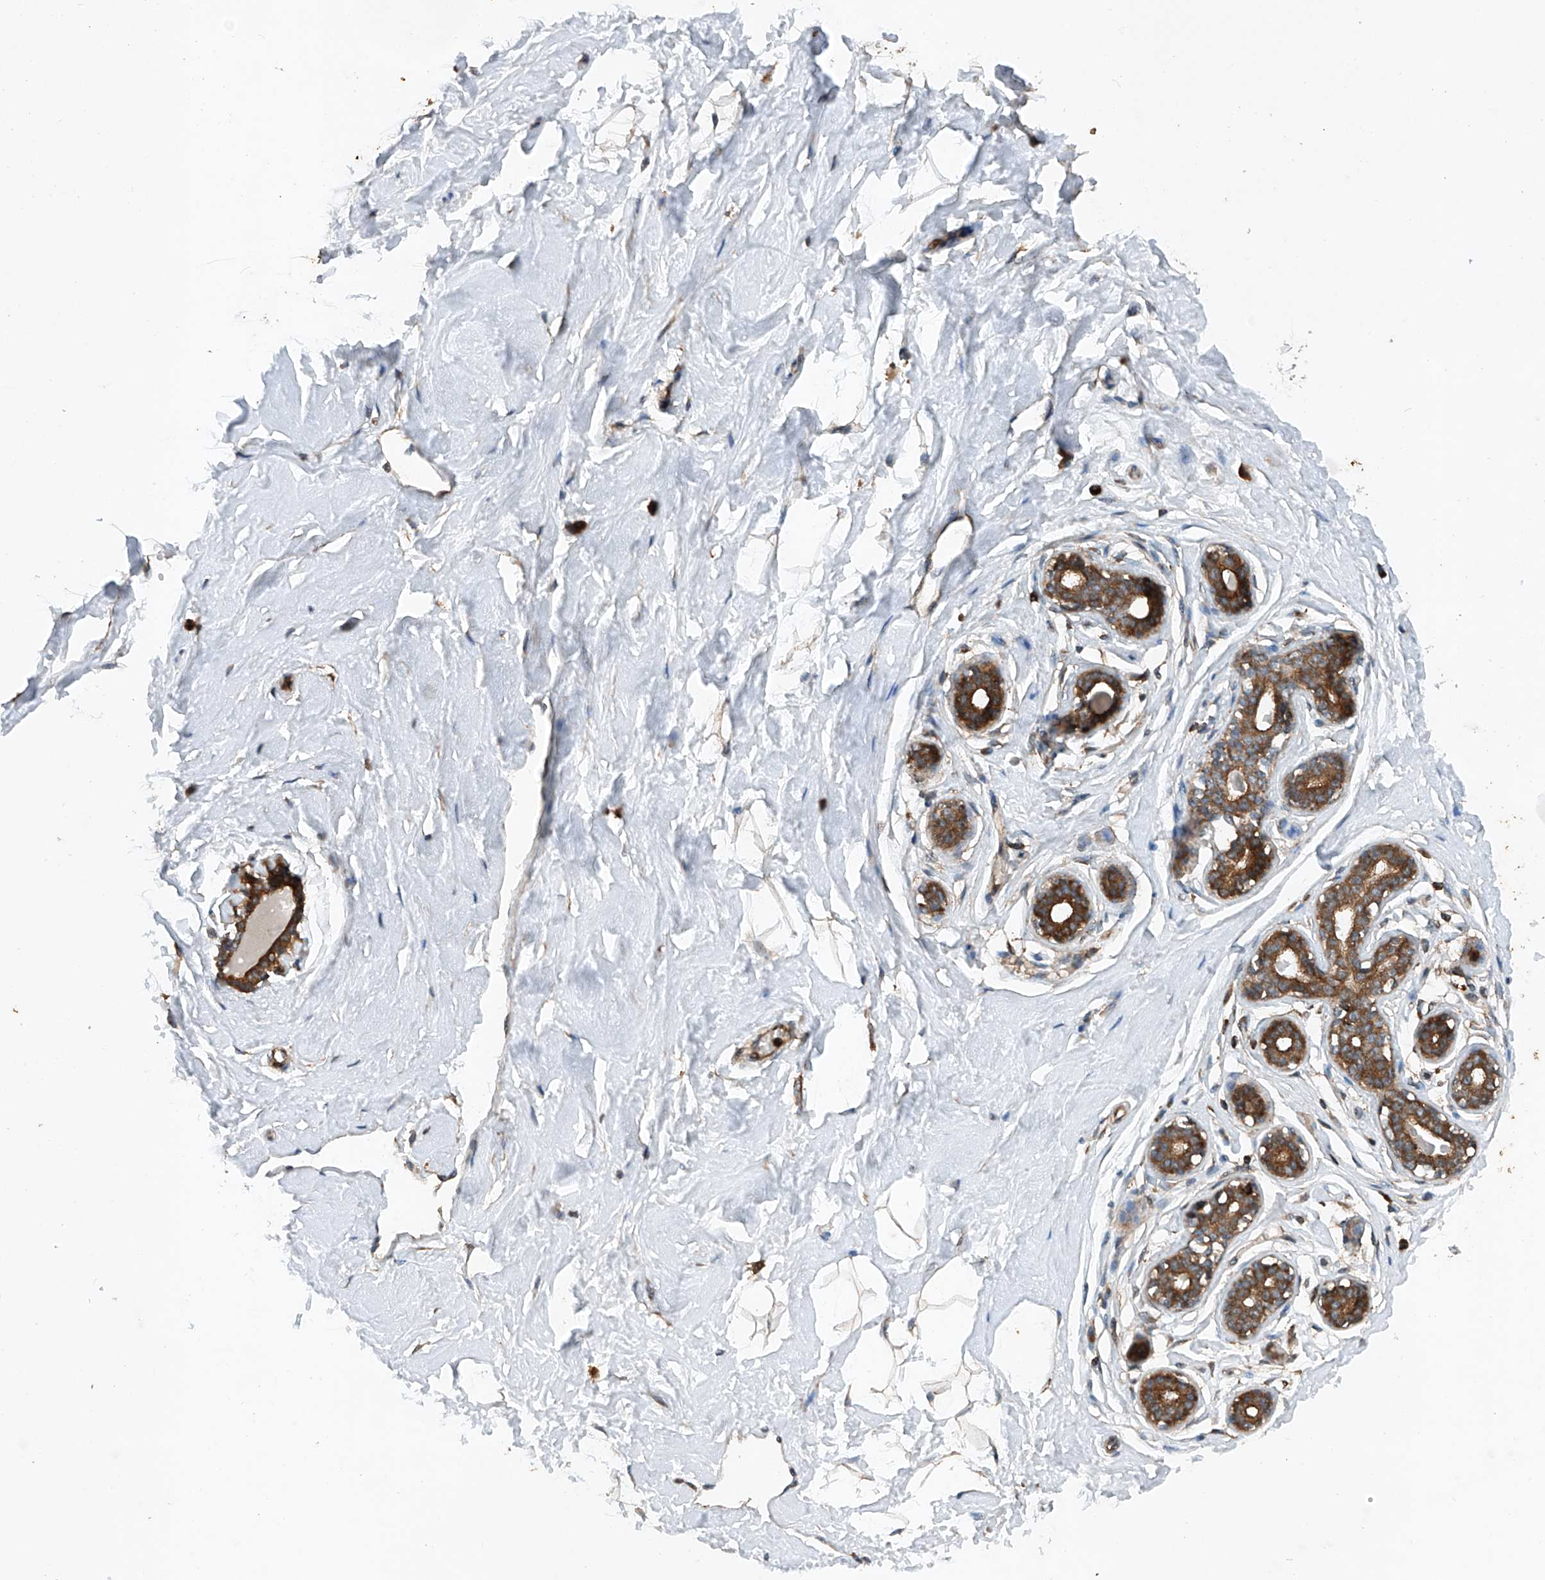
{"staining": {"intensity": "weak", "quantity": "25%-75%", "location": "cytoplasmic/membranous"}, "tissue": "breast", "cell_type": "Adipocytes", "image_type": "normal", "snomed": [{"axis": "morphology", "description": "Normal tissue, NOS"}, {"axis": "morphology", "description": "Adenoma, NOS"}, {"axis": "topography", "description": "Breast"}], "caption": "Breast stained with immunohistochemistry shows weak cytoplasmic/membranous expression in about 25%-75% of adipocytes.", "gene": "CEP85L", "patient": {"sex": "female", "age": 23}}